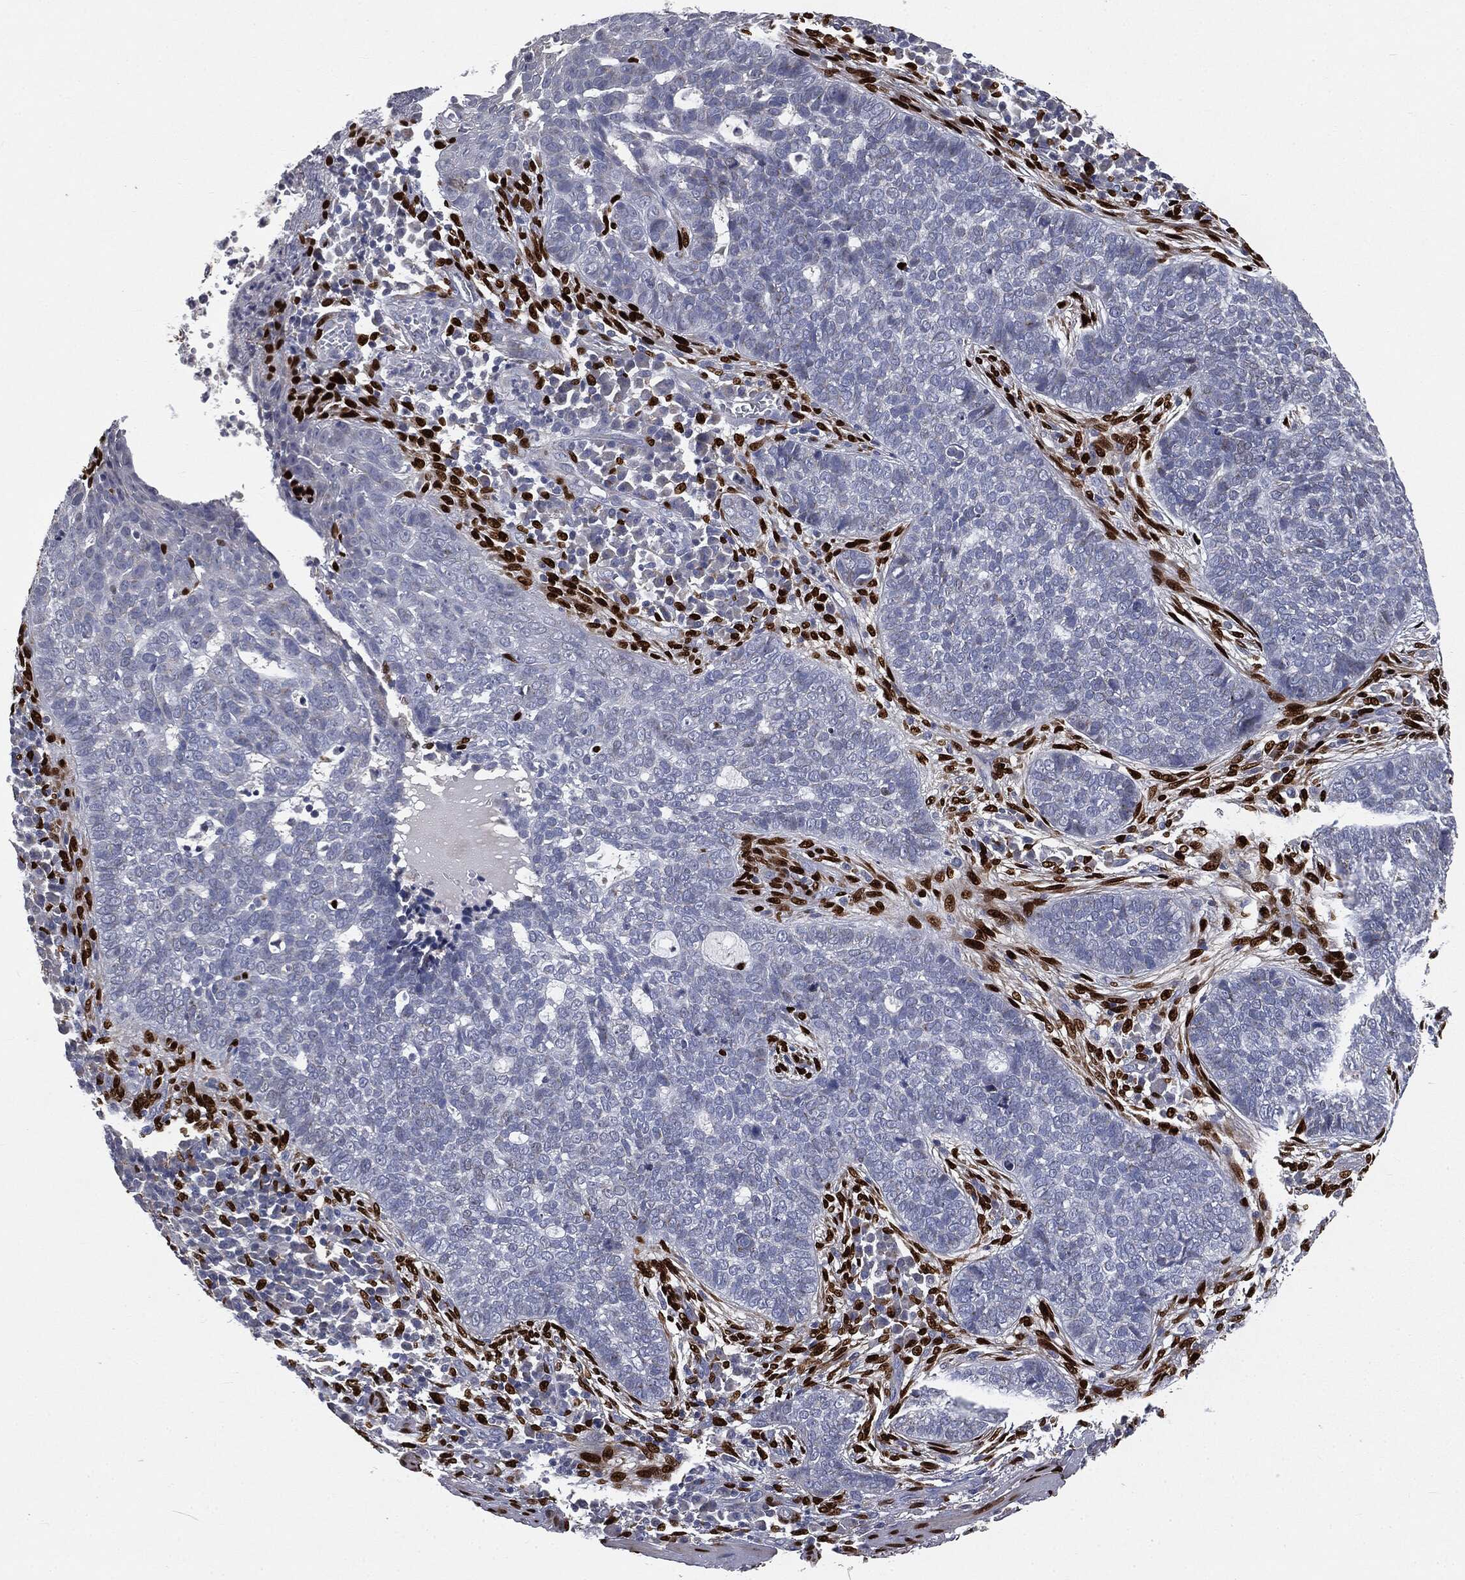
{"staining": {"intensity": "negative", "quantity": "none", "location": "none"}, "tissue": "skin cancer", "cell_type": "Tumor cells", "image_type": "cancer", "snomed": [{"axis": "morphology", "description": "Basal cell carcinoma"}, {"axis": "topography", "description": "Skin"}], "caption": "Skin cancer was stained to show a protein in brown. There is no significant expression in tumor cells. Brightfield microscopy of immunohistochemistry (IHC) stained with DAB (3,3'-diaminobenzidine) (brown) and hematoxylin (blue), captured at high magnification.", "gene": "CASD1", "patient": {"sex": "female", "age": 69}}